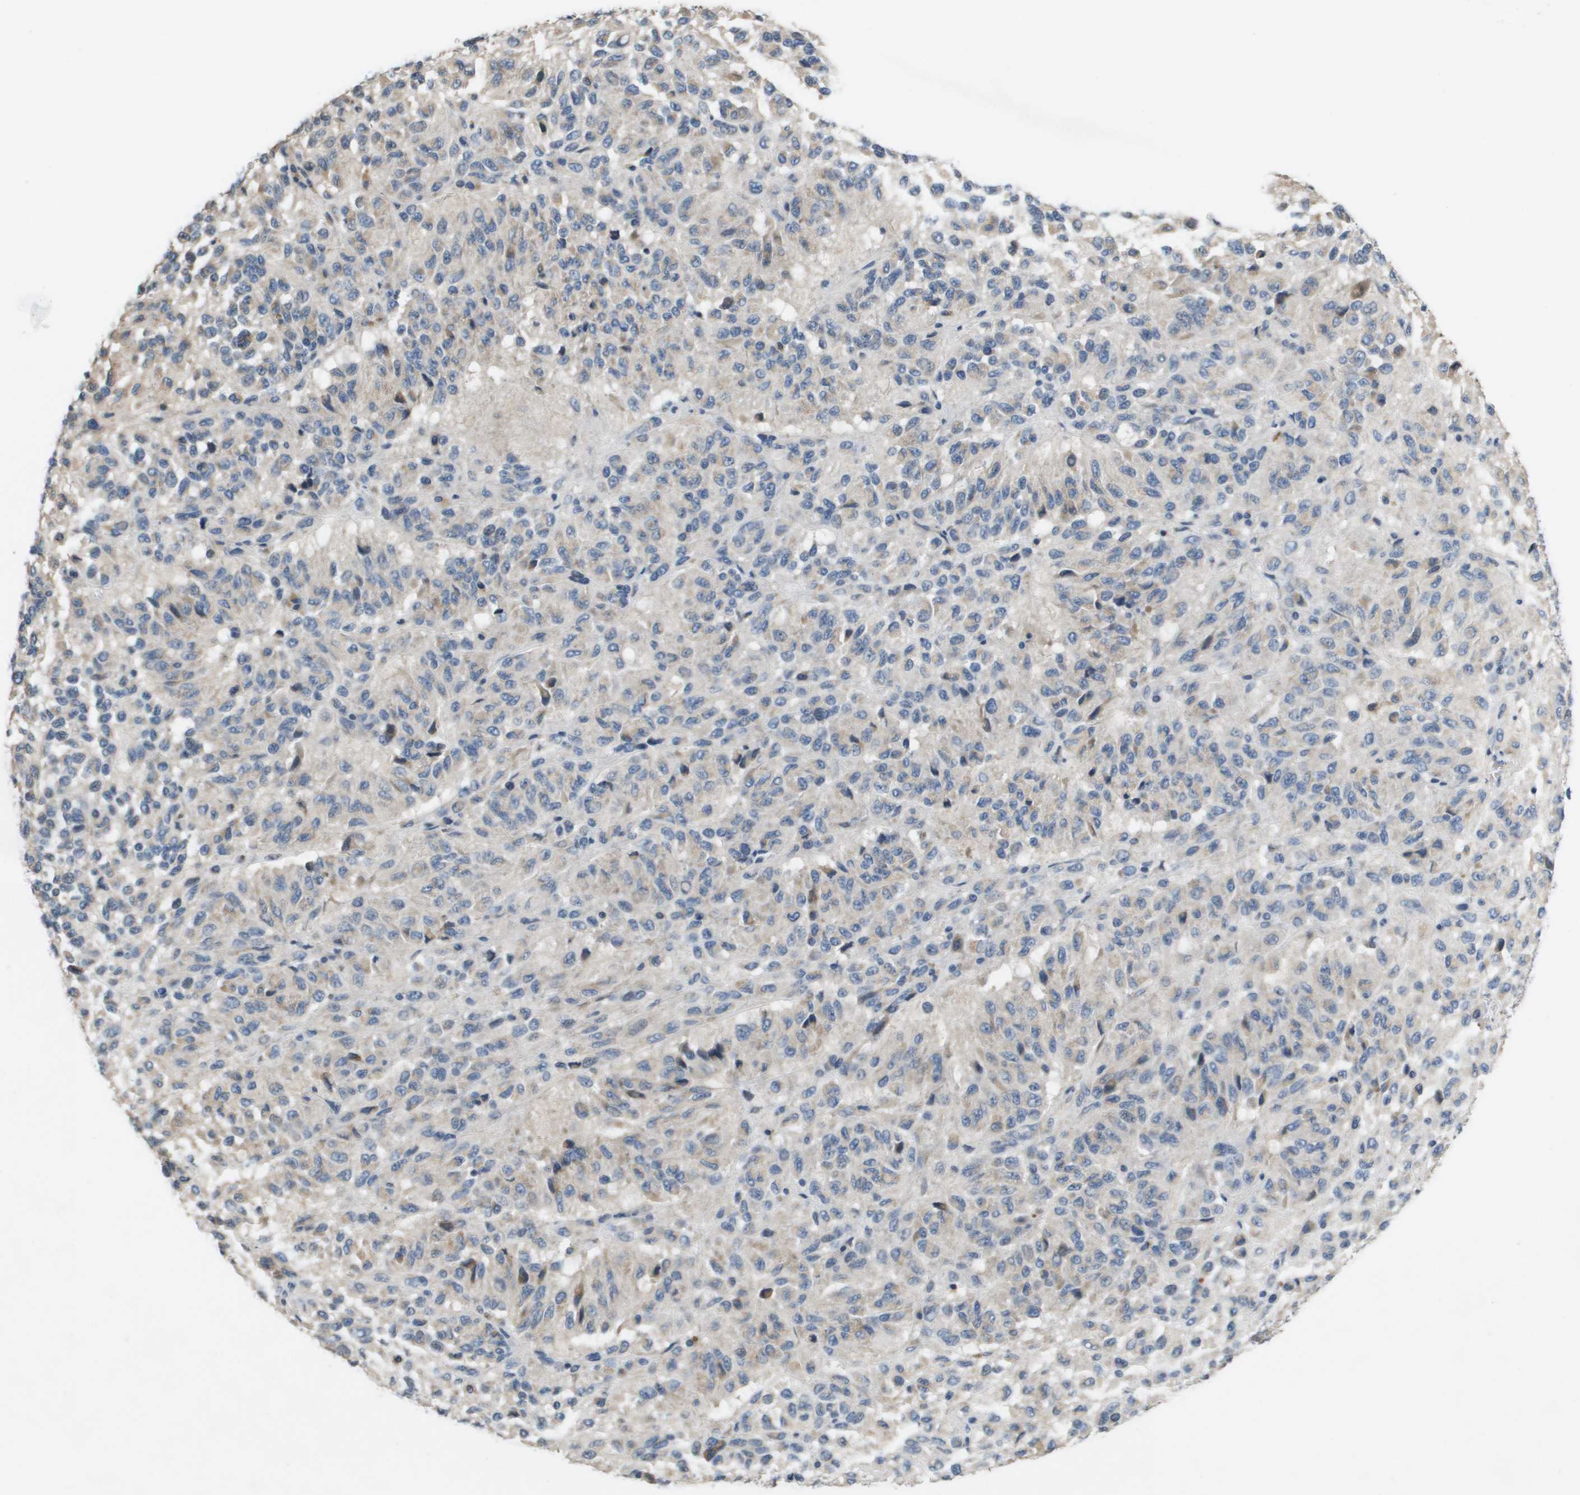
{"staining": {"intensity": "weak", "quantity": "<25%", "location": "cytoplasmic/membranous"}, "tissue": "melanoma", "cell_type": "Tumor cells", "image_type": "cancer", "snomed": [{"axis": "morphology", "description": "Malignant melanoma, Metastatic site"}, {"axis": "topography", "description": "Lung"}], "caption": "Tumor cells are negative for brown protein staining in melanoma. (DAB (3,3'-diaminobenzidine) IHC visualized using brightfield microscopy, high magnification).", "gene": "CAPN11", "patient": {"sex": "male", "age": 64}}